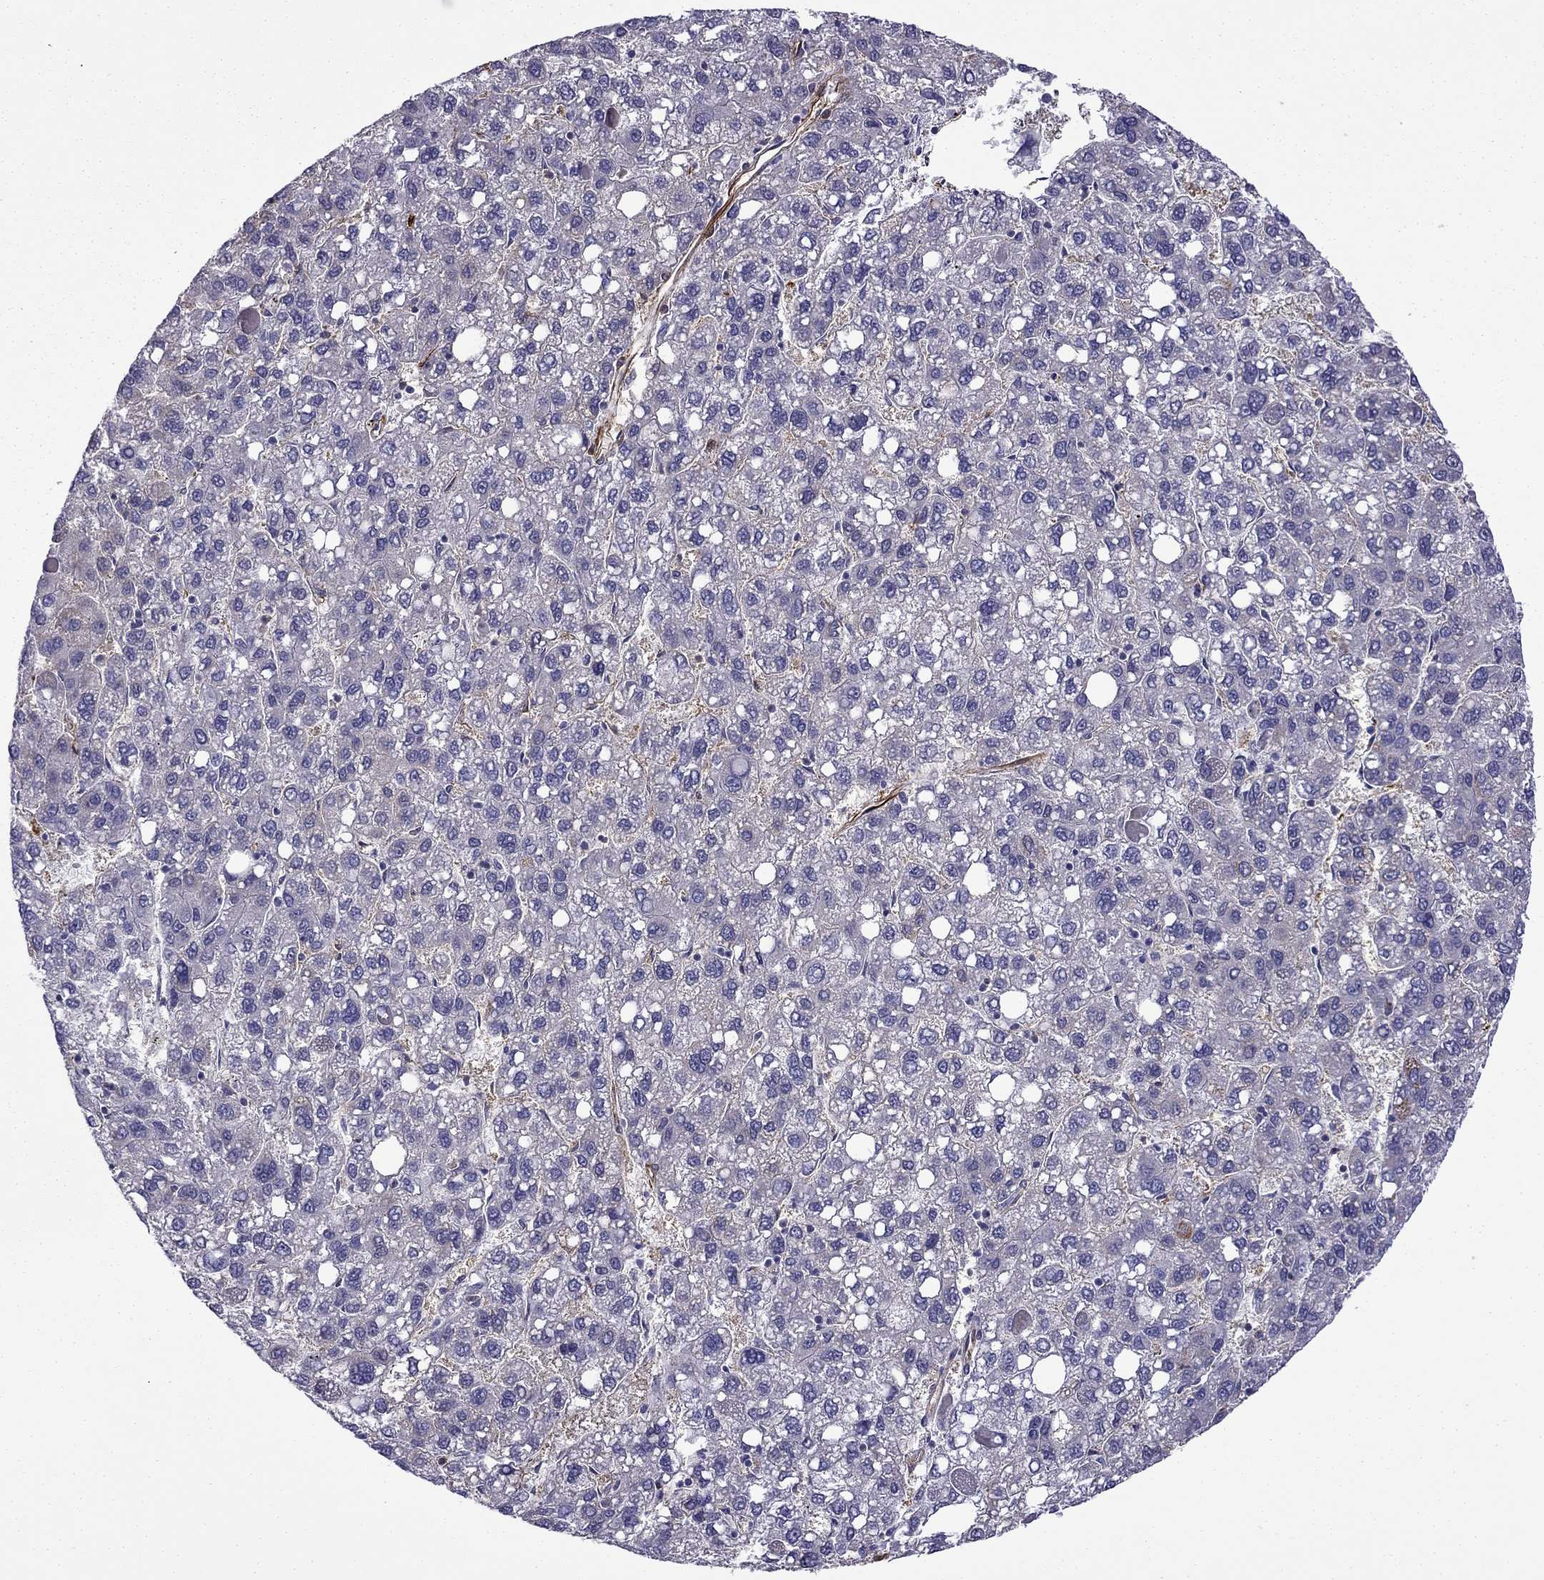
{"staining": {"intensity": "negative", "quantity": "none", "location": "none"}, "tissue": "liver cancer", "cell_type": "Tumor cells", "image_type": "cancer", "snomed": [{"axis": "morphology", "description": "Carcinoma, Hepatocellular, NOS"}, {"axis": "topography", "description": "Liver"}], "caption": "IHC image of neoplastic tissue: human liver hepatocellular carcinoma stained with DAB (3,3'-diaminobenzidine) shows no significant protein positivity in tumor cells.", "gene": "MAP4", "patient": {"sex": "female", "age": 82}}